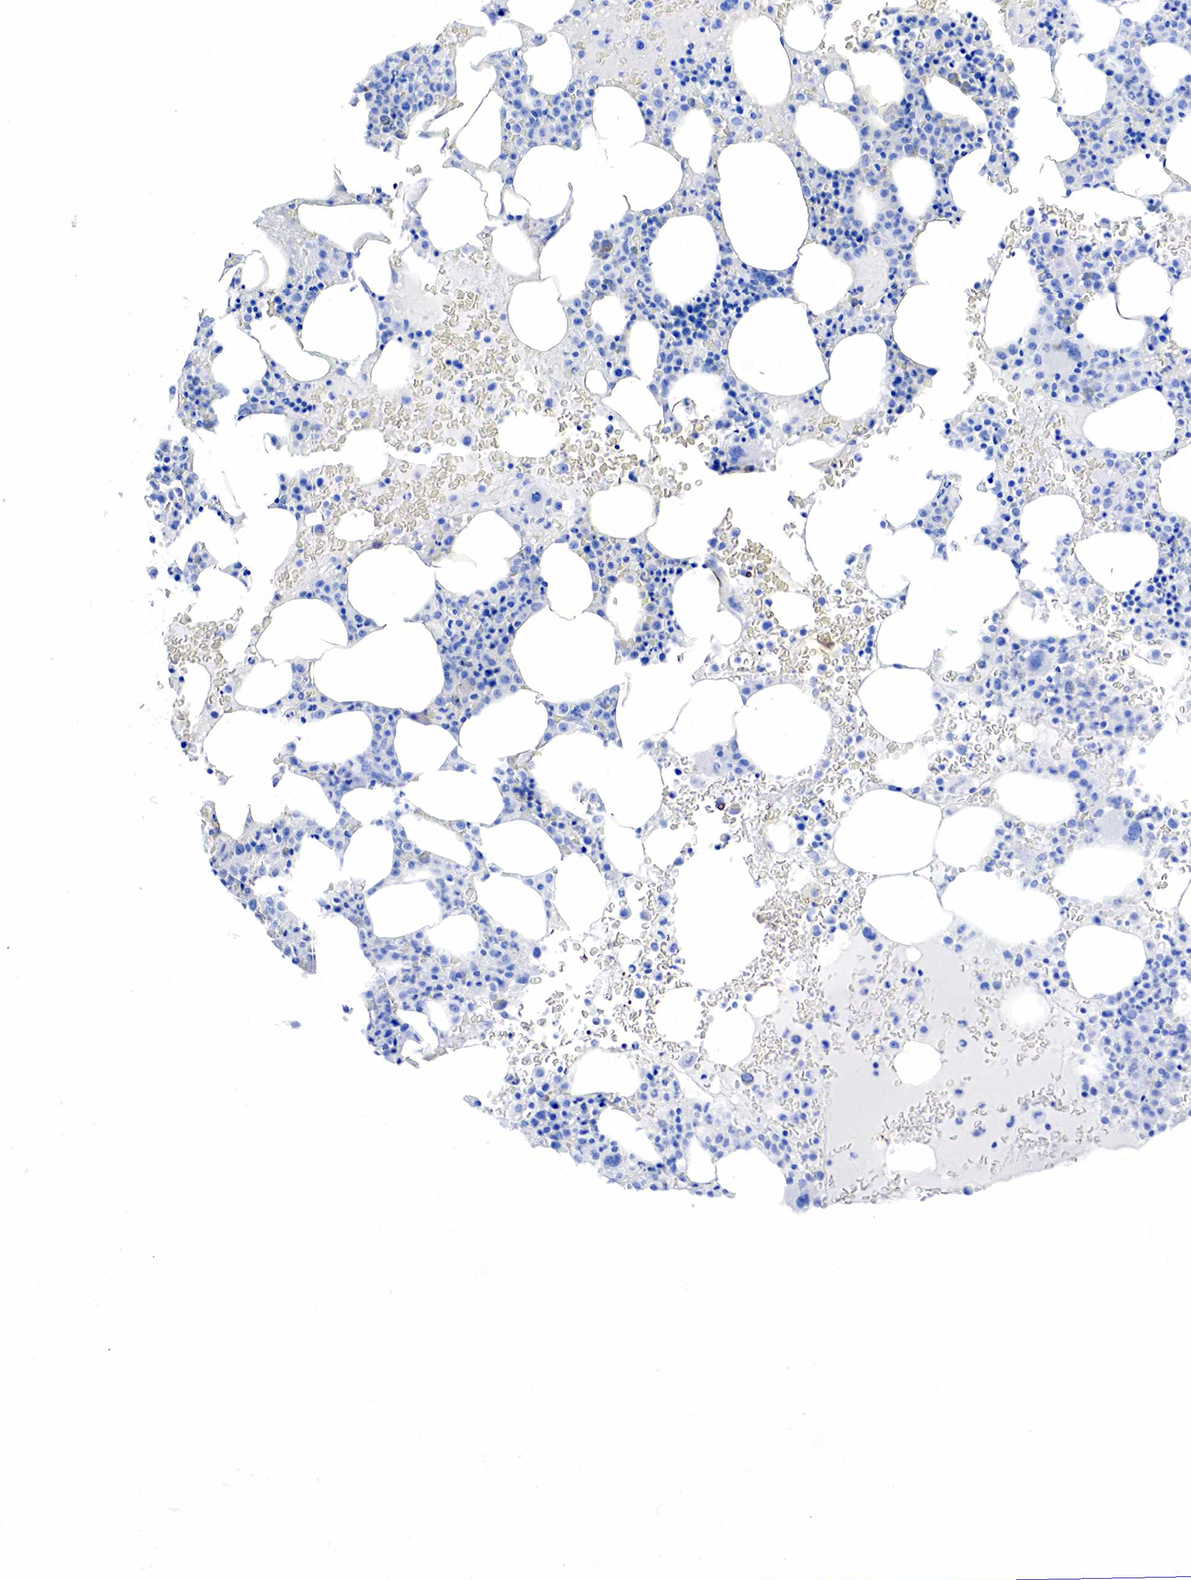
{"staining": {"intensity": "weak", "quantity": "<25%", "location": "cytoplasmic/membranous"}, "tissue": "bone marrow", "cell_type": "Hematopoietic cells", "image_type": "normal", "snomed": [{"axis": "morphology", "description": "Normal tissue, NOS"}, {"axis": "topography", "description": "Bone marrow"}], "caption": "A micrograph of bone marrow stained for a protein exhibits no brown staining in hematopoietic cells. (Brightfield microscopy of DAB (3,3'-diaminobenzidine) immunohistochemistry (IHC) at high magnification).", "gene": "INHA", "patient": {"sex": "female", "age": 88}}